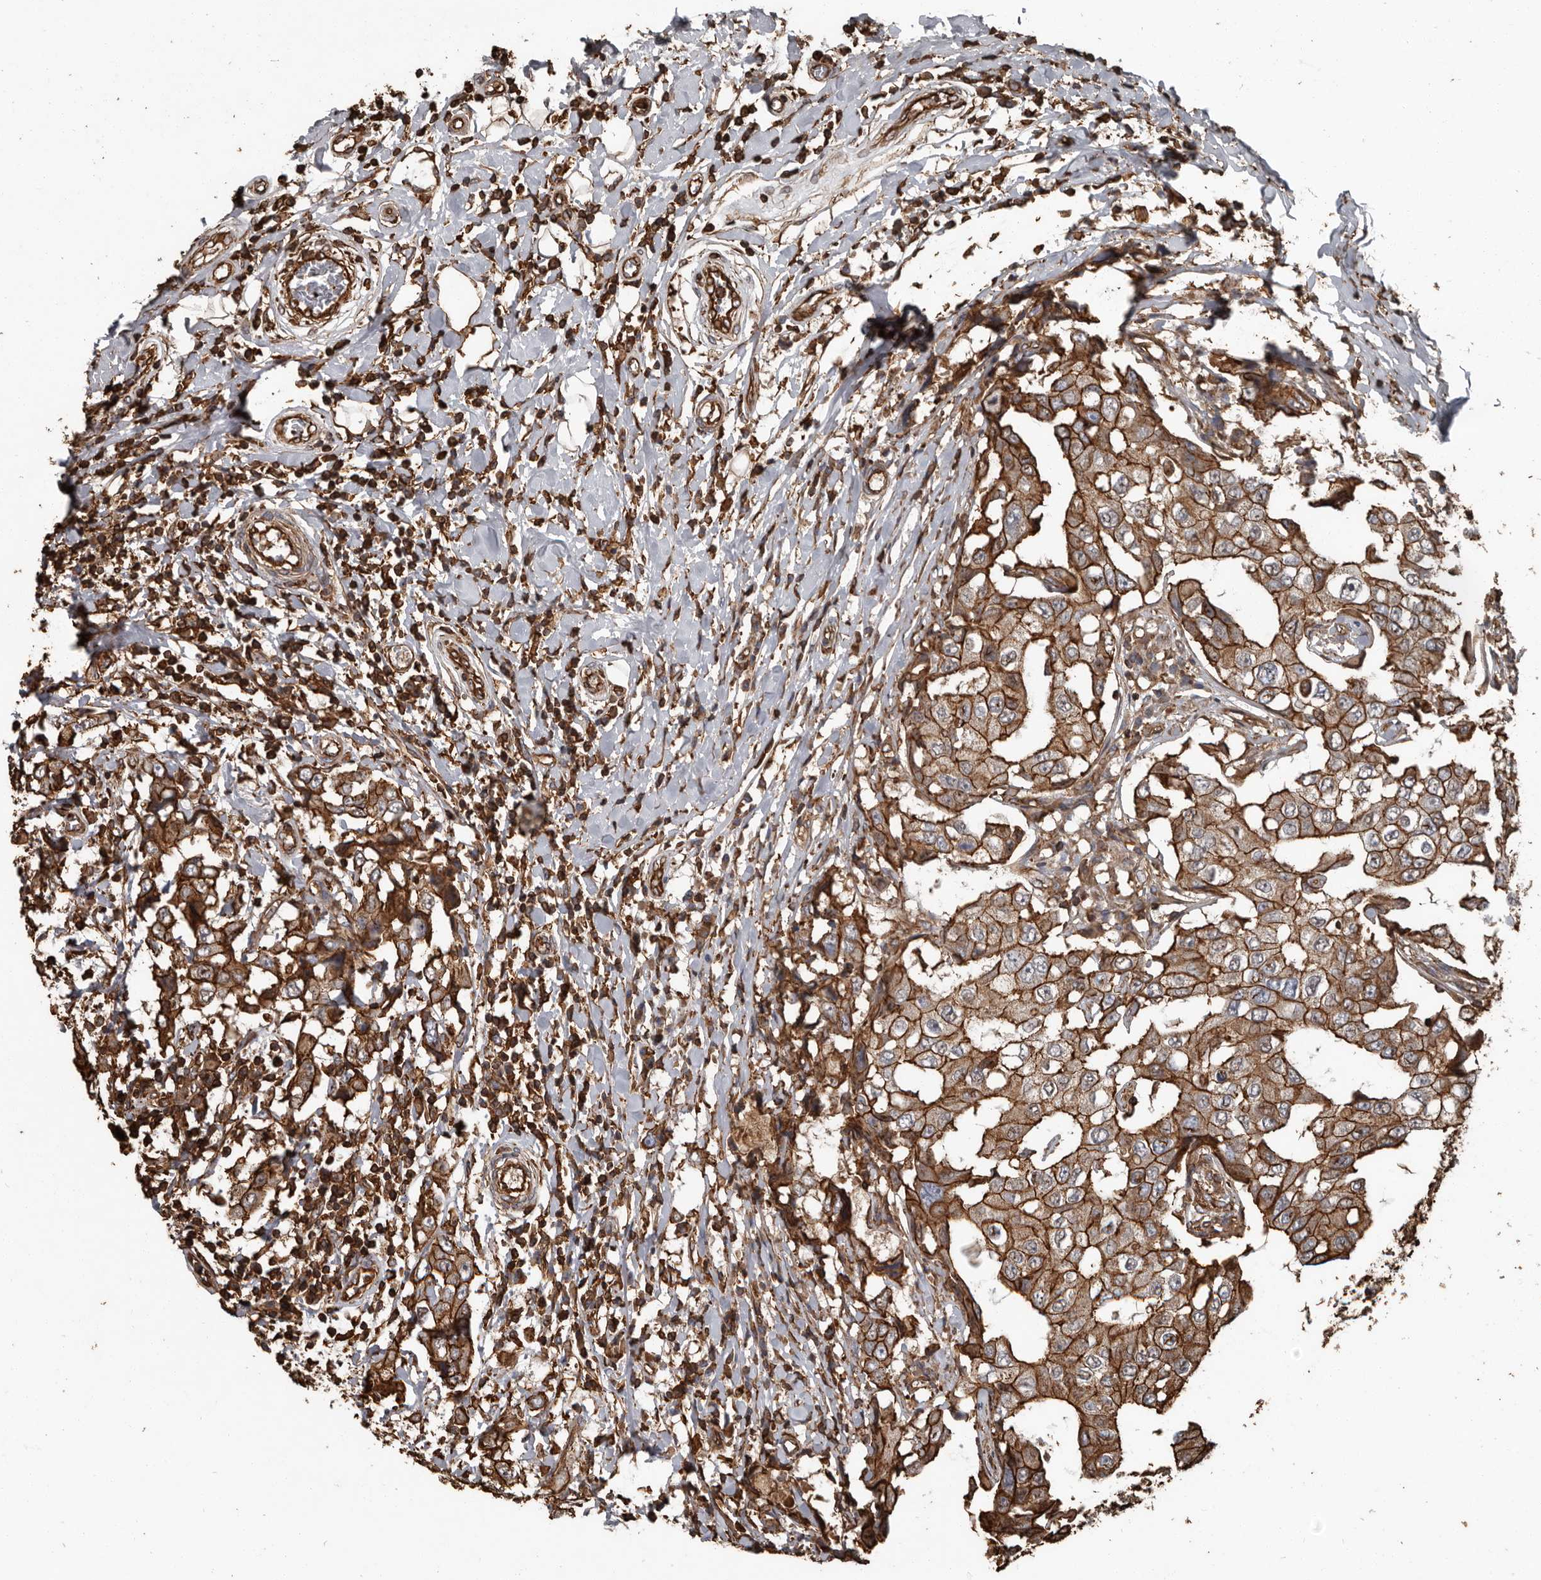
{"staining": {"intensity": "strong", "quantity": ">75%", "location": "cytoplasmic/membranous"}, "tissue": "breast cancer", "cell_type": "Tumor cells", "image_type": "cancer", "snomed": [{"axis": "morphology", "description": "Duct carcinoma"}, {"axis": "topography", "description": "Breast"}], "caption": "Immunohistochemistry (DAB (3,3'-diaminobenzidine)) staining of human breast cancer reveals strong cytoplasmic/membranous protein expression in about >75% of tumor cells. (Brightfield microscopy of DAB IHC at high magnification).", "gene": "DENND6B", "patient": {"sex": "female", "age": 27}}